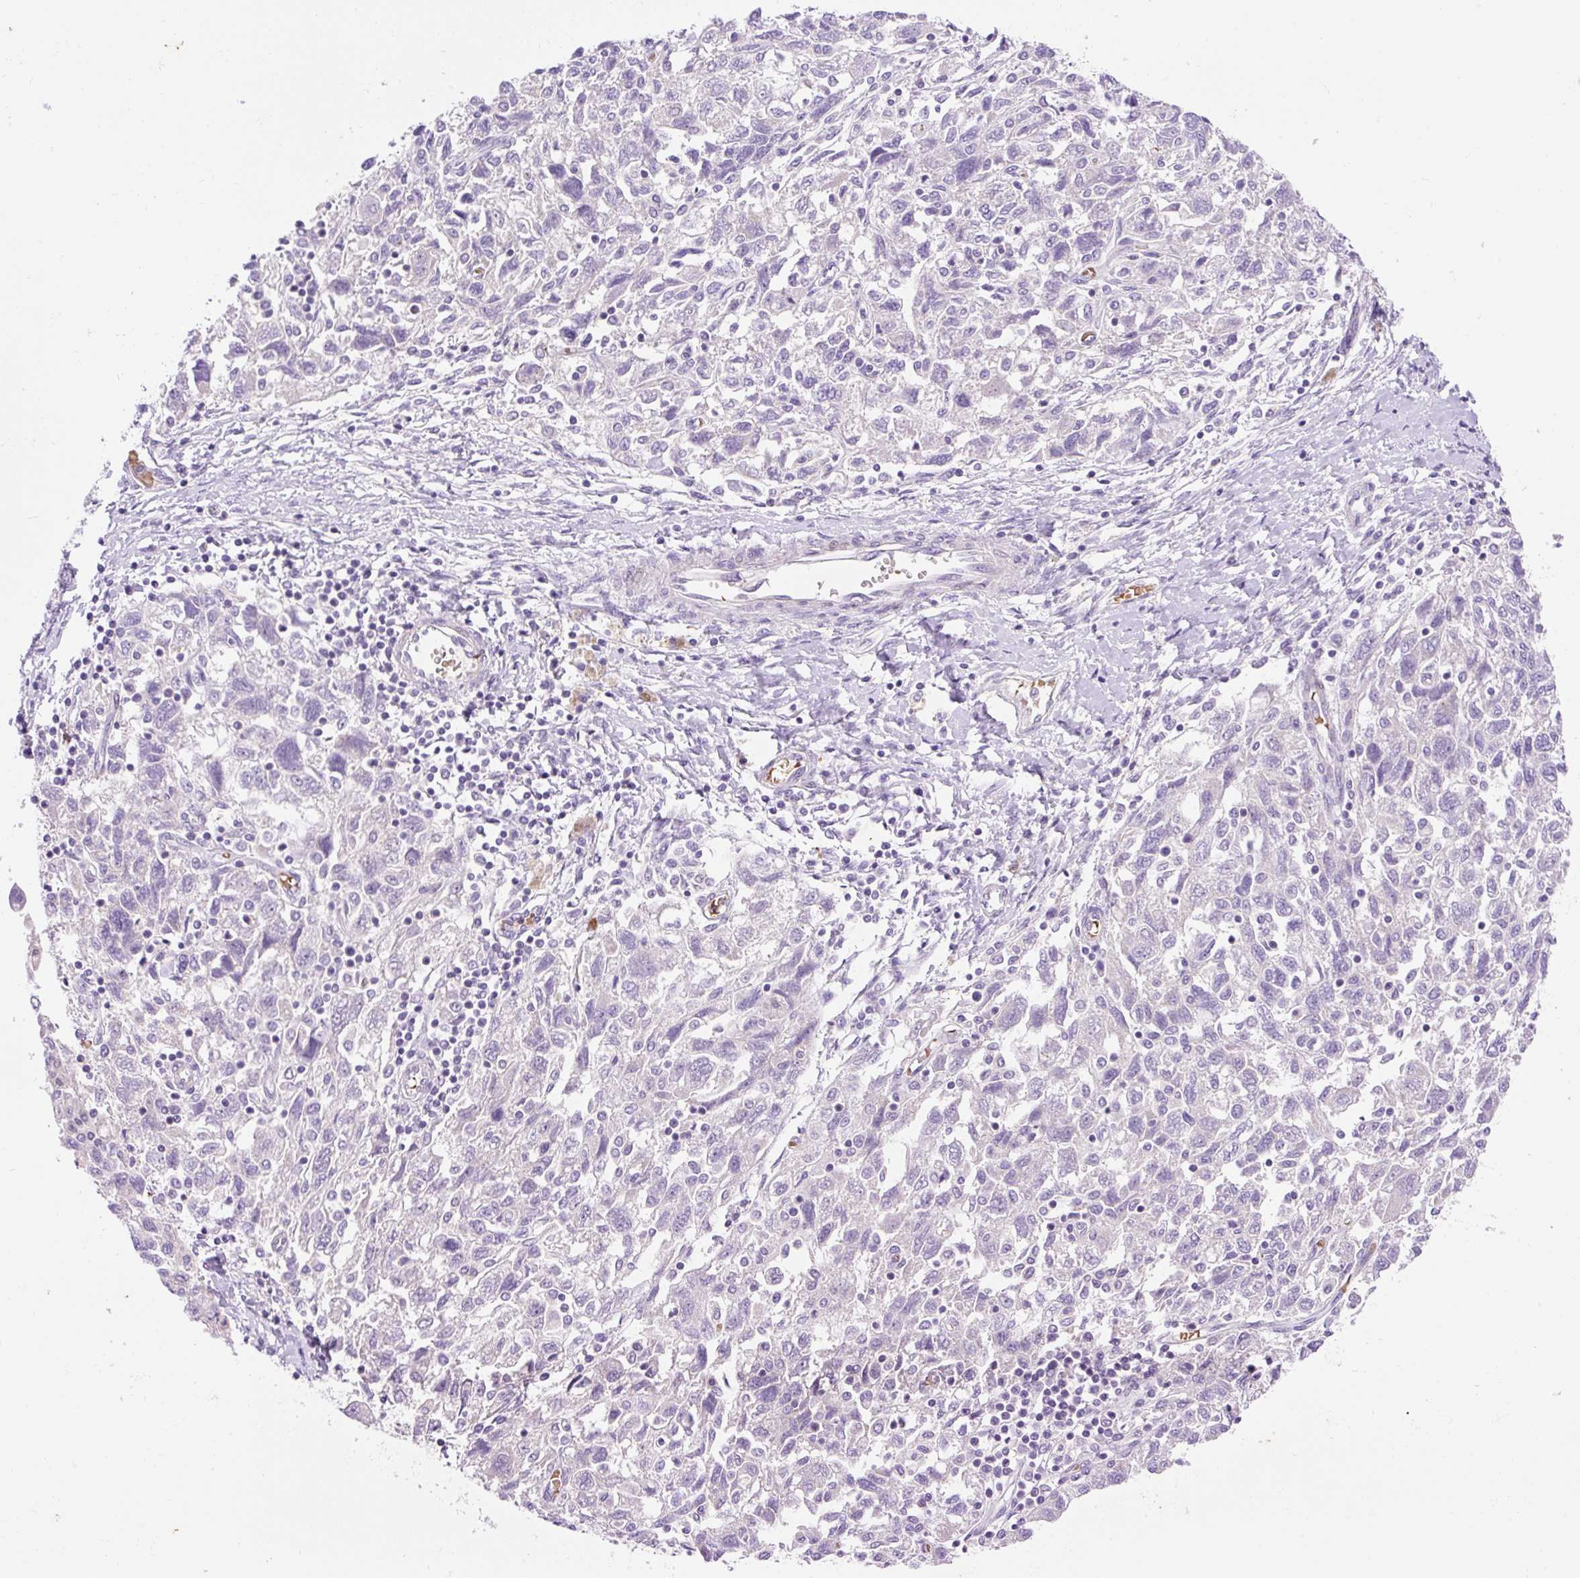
{"staining": {"intensity": "negative", "quantity": "none", "location": "none"}, "tissue": "ovarian cancer", "cell_type": "Tumor cells", "image_type": "cancer", "snomed": [{"axis": "morphology", "description": "Carcinoma, NOS"}, {"axis": "morphology", "description": "Cystadenocarcinoma, serous, NOS"}, {"axis": "topography", "description": "Ovary"}], "caption": "The histopathology image reveals no staining of tumor cells in ovarian cancer. (DAB (3,3'-diaminobenzidine) immunohistochemistry visualized using brightfield microscopy, high magnification).", "gene": "LHFPL5", "patient": {"sex": "female", "age": 69}}